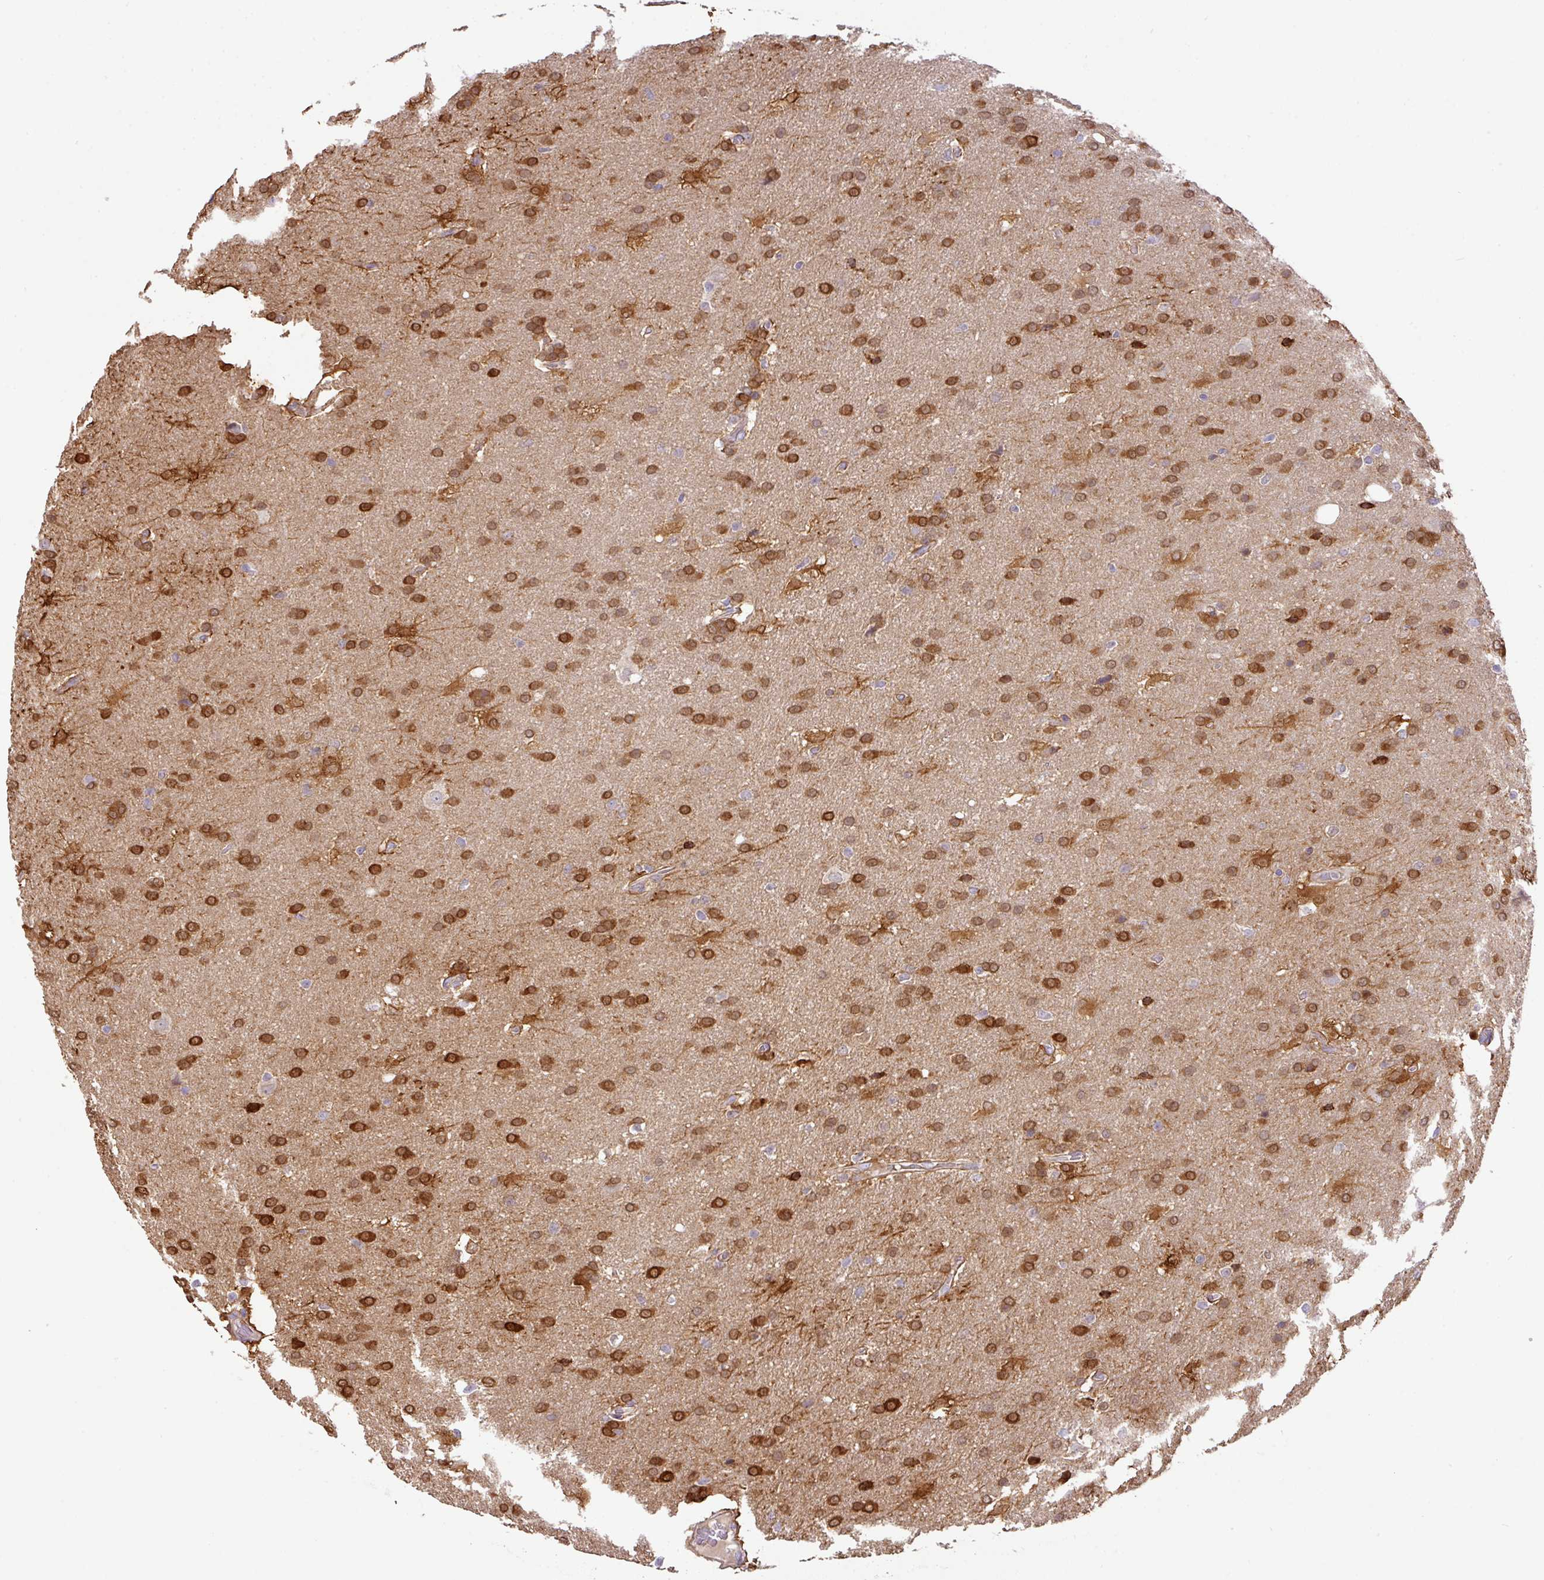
{"staining": {"intensity": "strong", "quantity": "25%-75%", "location": "cytoplasmic/membranous"}, "tissue": "glioma", "cell_type": "Tumor cells", "image_type": "cancer", "snomed": [{"axis": "morphology", "description": "Glioma, malignant, High grade"}, {"axis": "topography", "description": "Brain"}], "caption": "IHC (DAB) staining of glioma demonstrates strong cytoplasmic/membranous protein expression in about 25%-75% of tumor cells.", "gene": "GCNT7", "patient": {"sex": "male", "age": 56}}